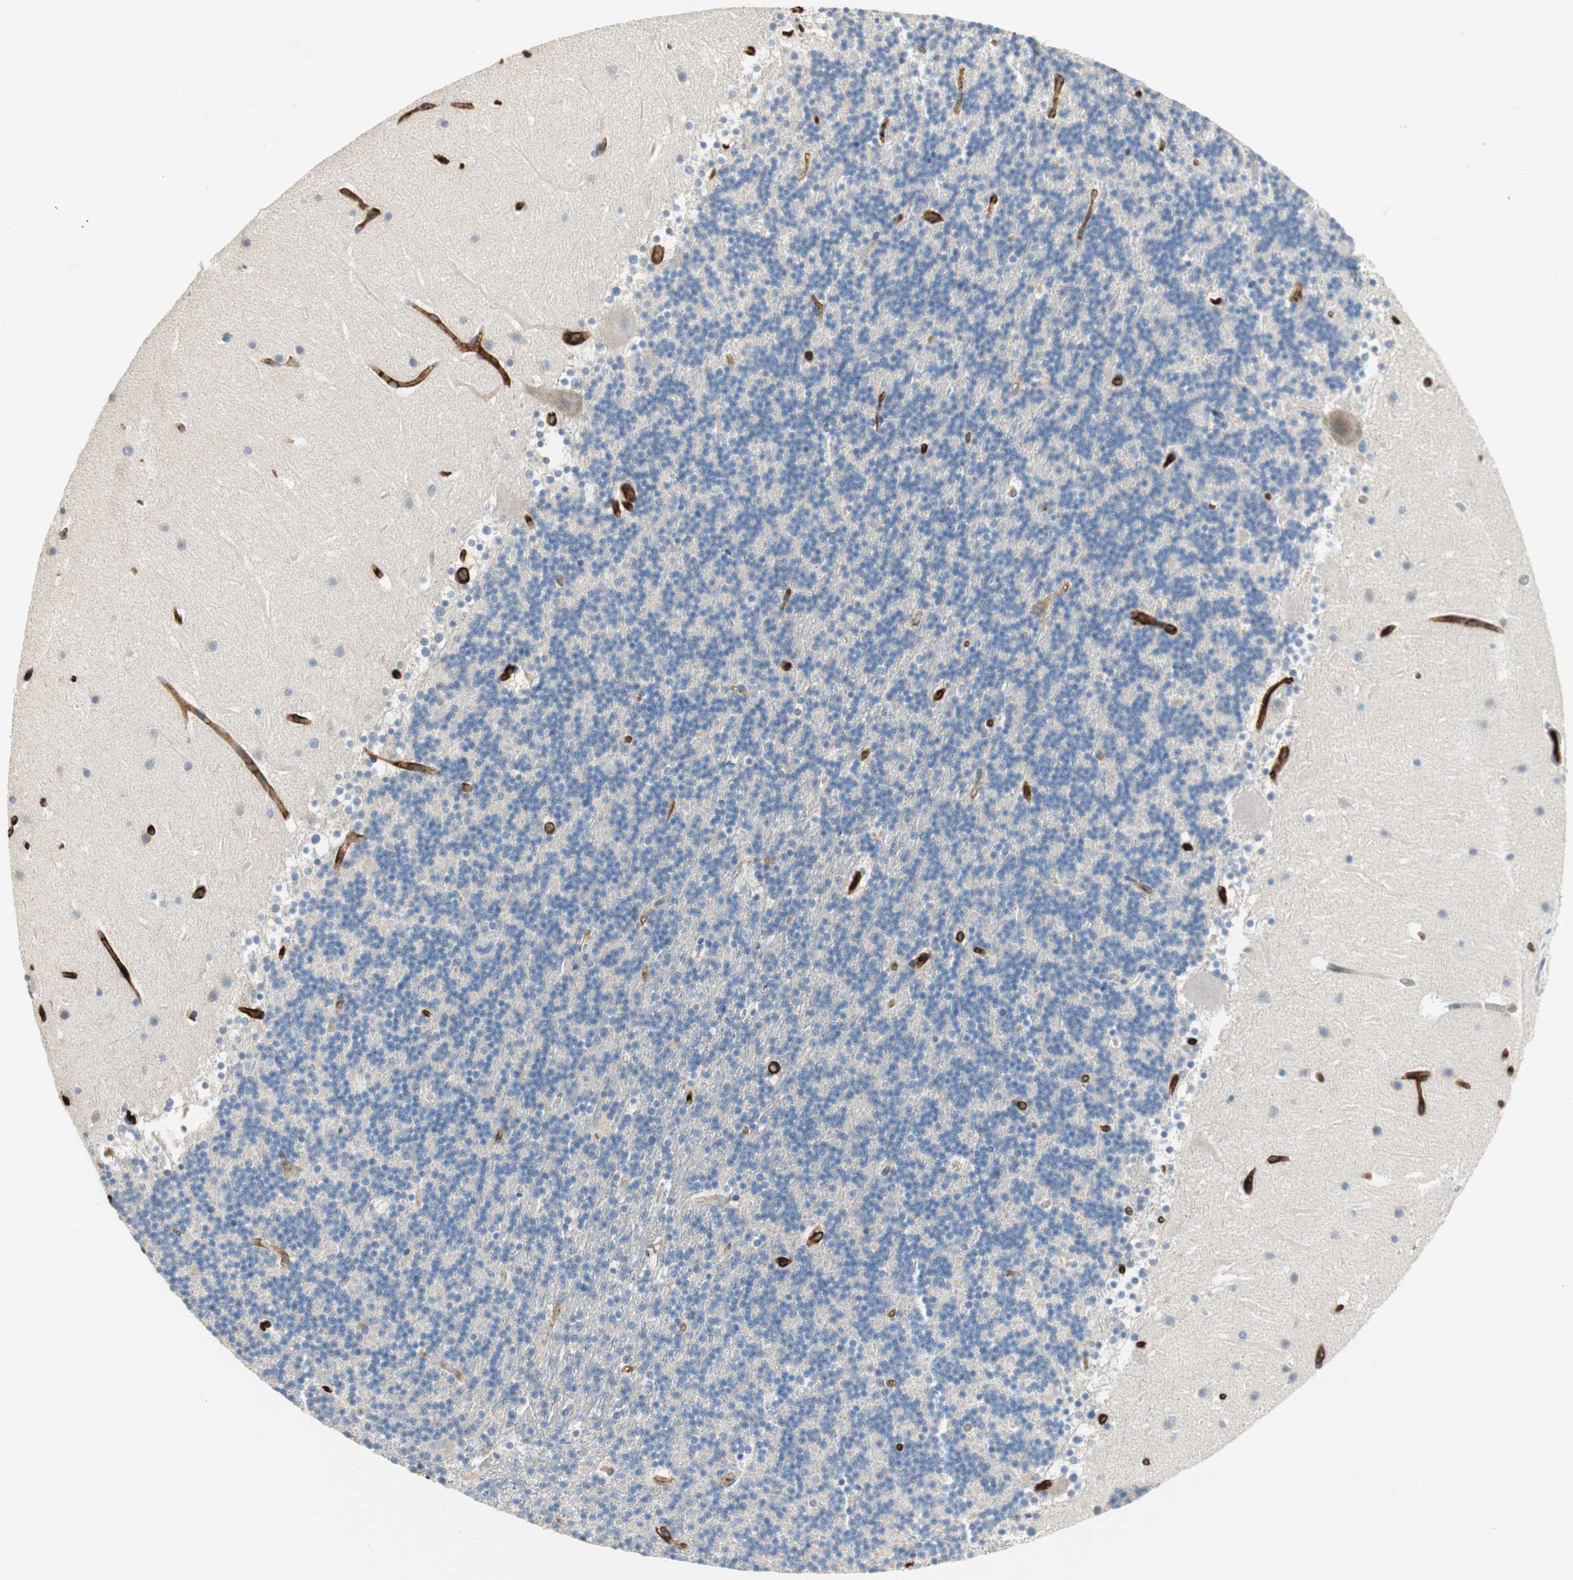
{"staining": {"intensity": "negative", "quantity": "none", "location": "none"}, "tissue": "cerebellum", "cell_type": "Cells in granular layer", "image_type": "normal", "snomed": [{"axis": "morphology", "description": "Normal tissue, NOS"}, {"axis": "topography", "description": "Cerebellum"}], "caption": "The image reveals no staining of cells in granular layer in unremarkable cerebellum.", "gene": "ALPL", "patient": {"sex": "male", "age": 45}}